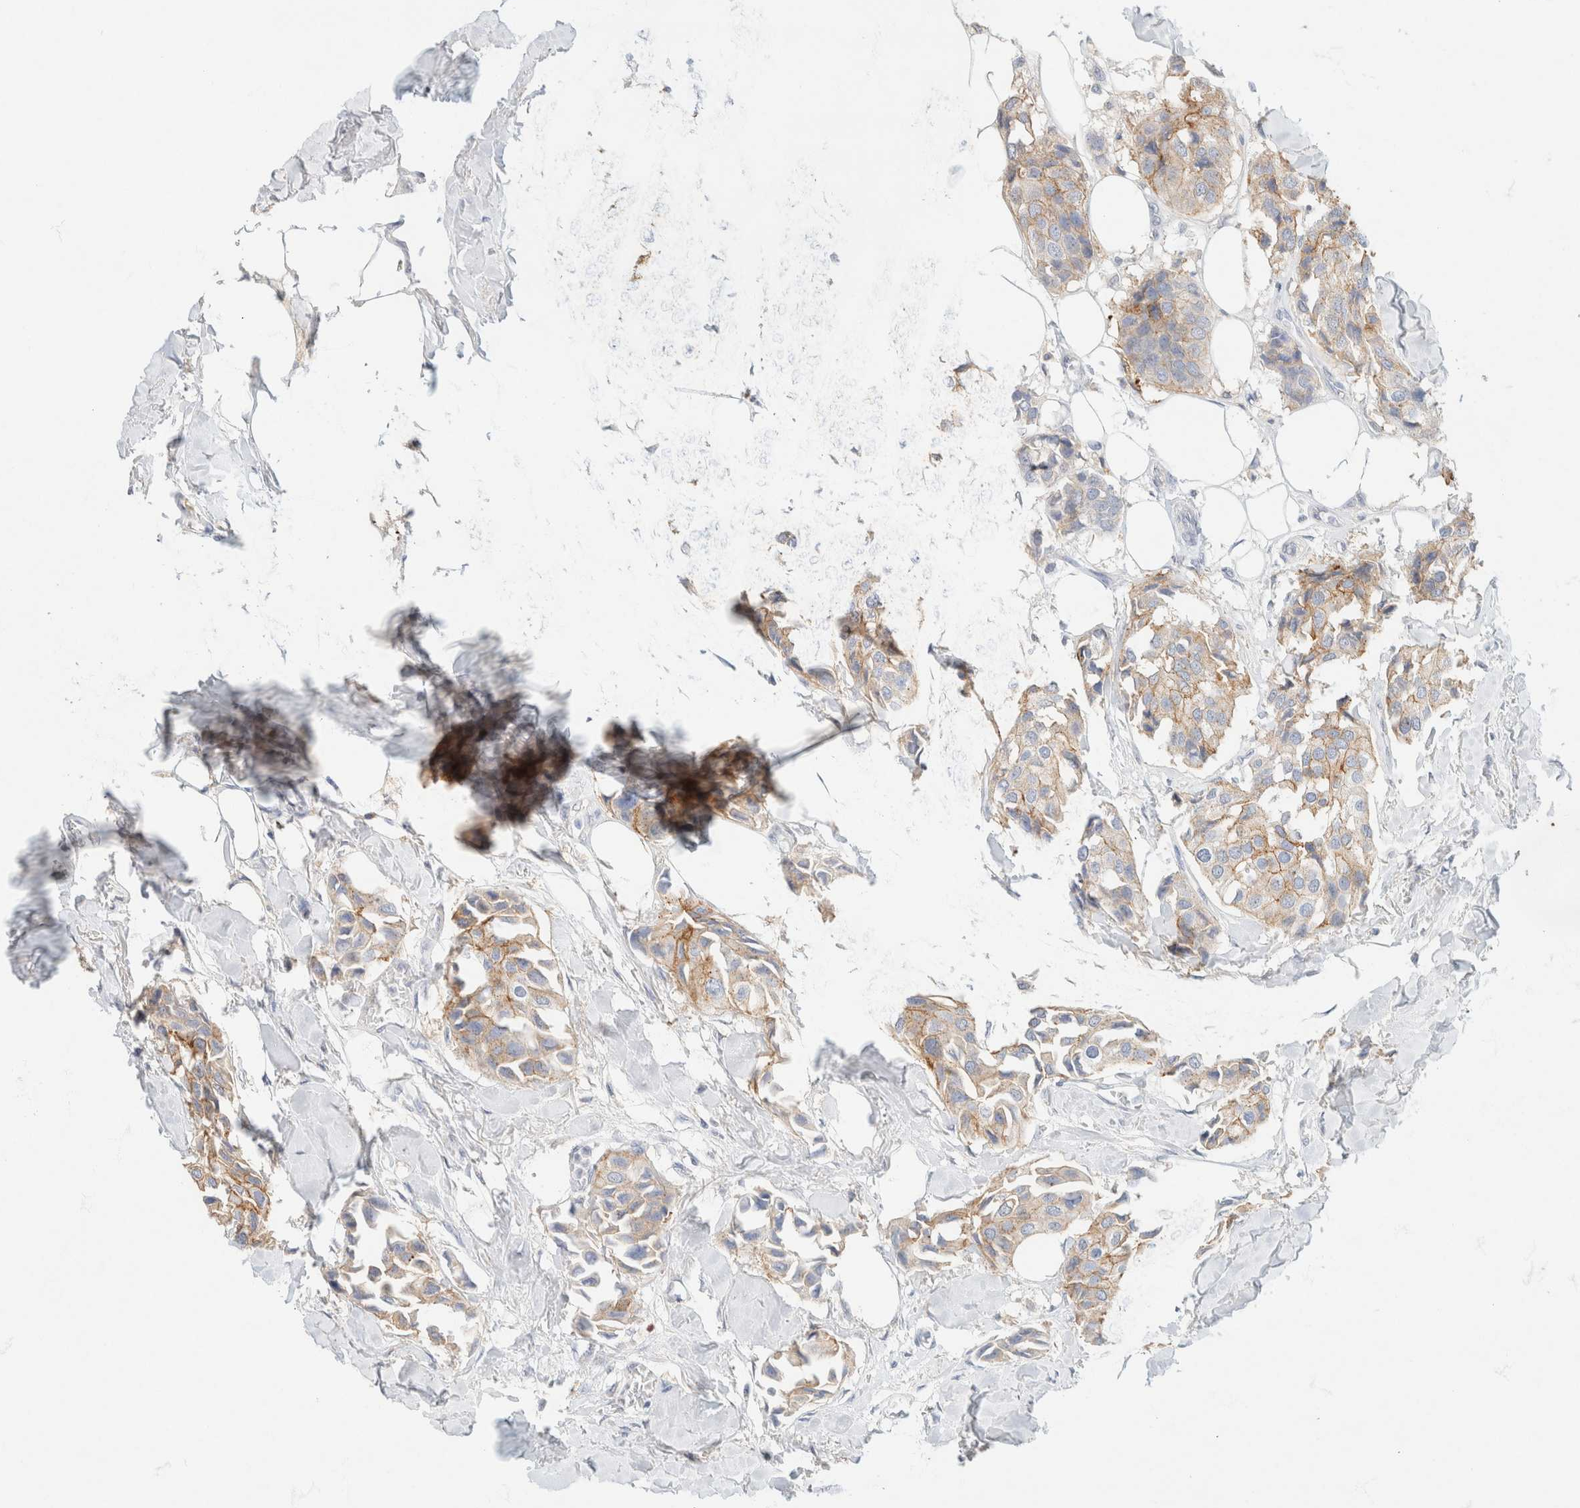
{"staining": {"intensity": "moderate", "quantity": "<25%", "location": "cytoplasmic/membranous"}, "tissue": "breast cancer", "cell_type": "Tumor cells", "image_type": "cancer", "snomed": [{"axis": "morphology", "description": "Duct carcinoma"}, {"axis": "topography", "description": "Breast"}], "caption": "Moderate cytoplasmic/membranous positivity is appreciated in about <25% of tumor cells in breast invasive ductal carcinoma. The protein of interest is shown in brown color, while the nuclei are stained blue.", "gene": "CA12", "patient": {"sex": "female", "age": 80}}